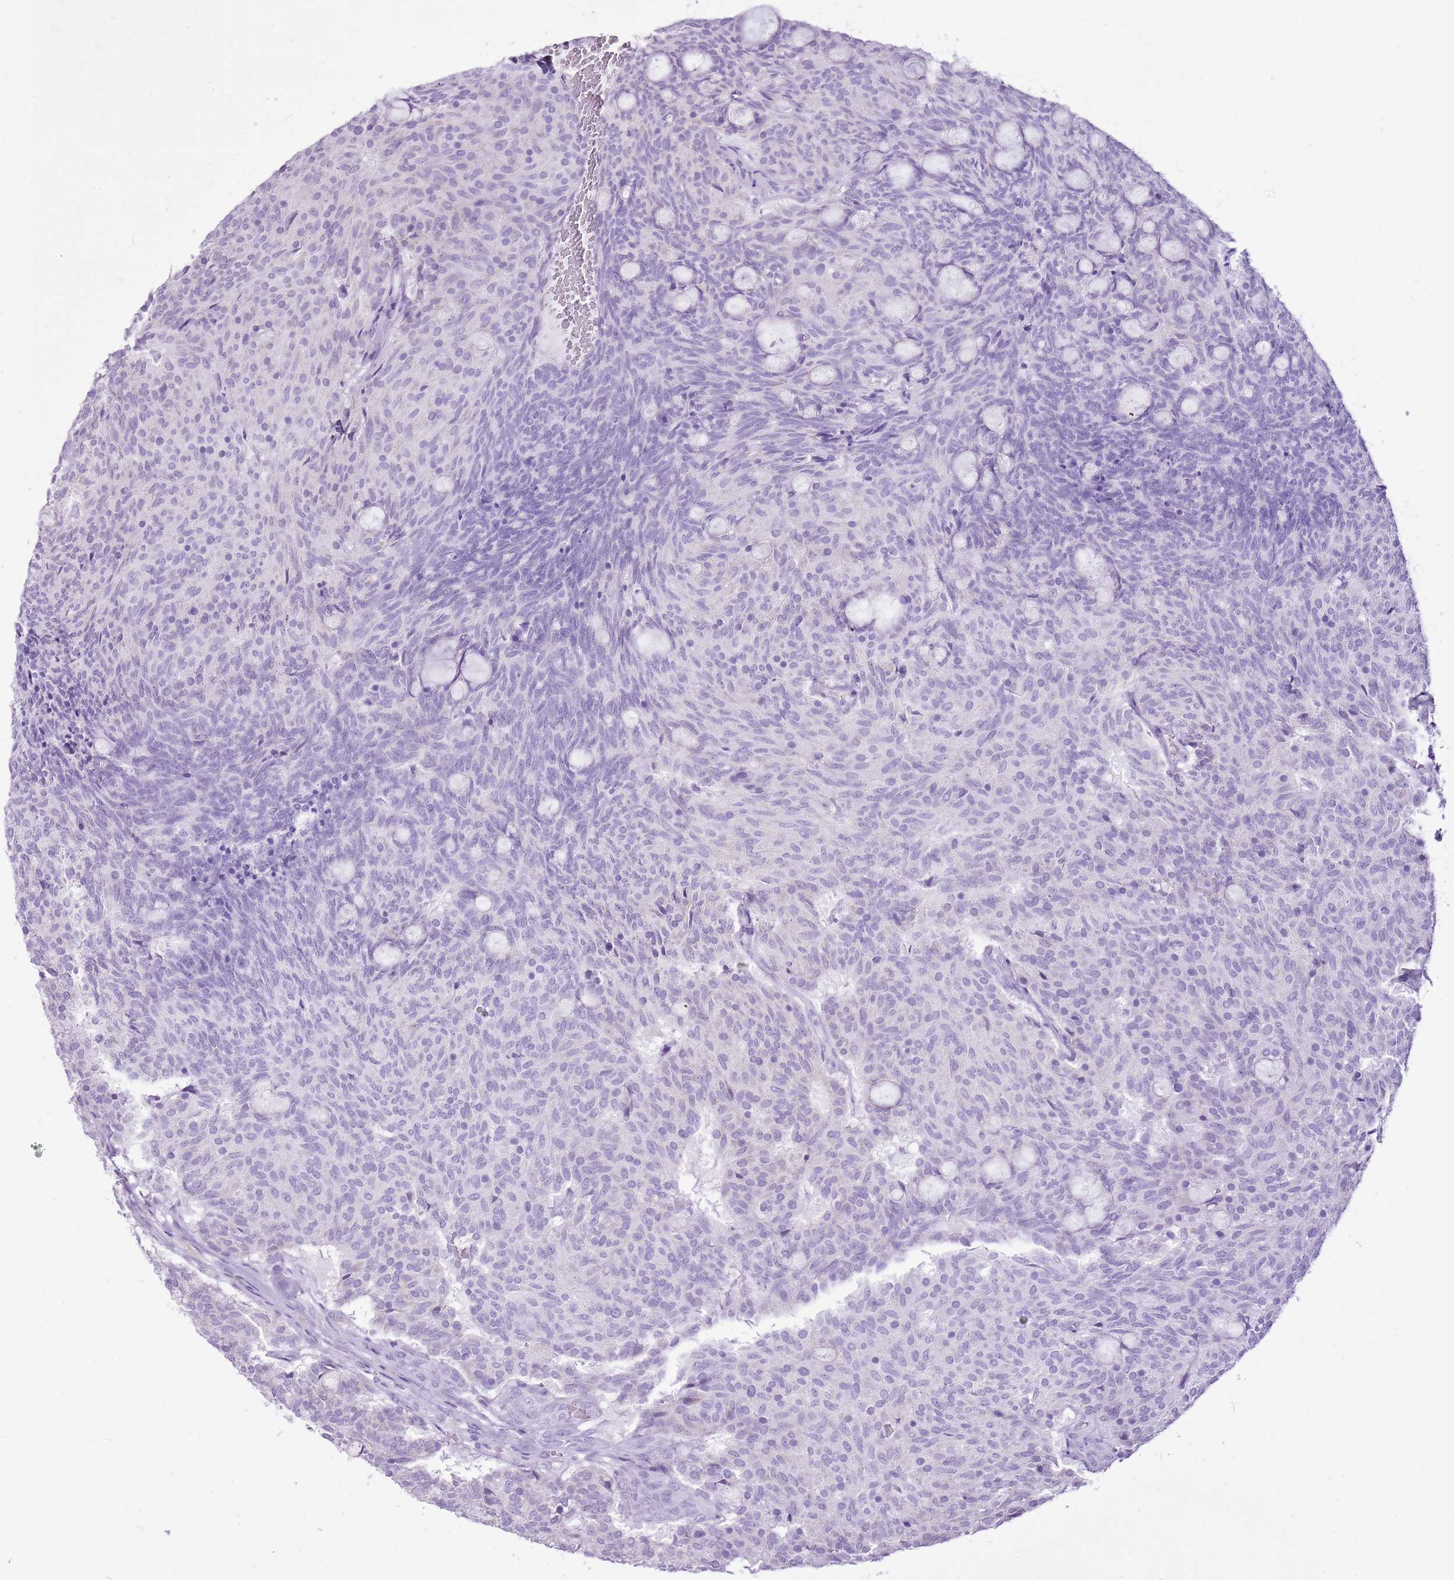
{"staining": {"intensity": "negative", "quantity": "none", "location": "none"}, "tissue": "carcinoid", "cell_type": "Tumor cells", "image_type": "cancer", "snomed": [{"axis": "morphology", "description": "Carcinoid, malignant, NOS"}, {"axis": "topography", "description": "Pancreas"}], "caption": "The micrograph exhibits no significant staining in tumor cells of carcinoid. (IHC, brightfield microscopy, high magnification).", "gene": "CNFN", "patient": {"sex": "female", "age": 54}}